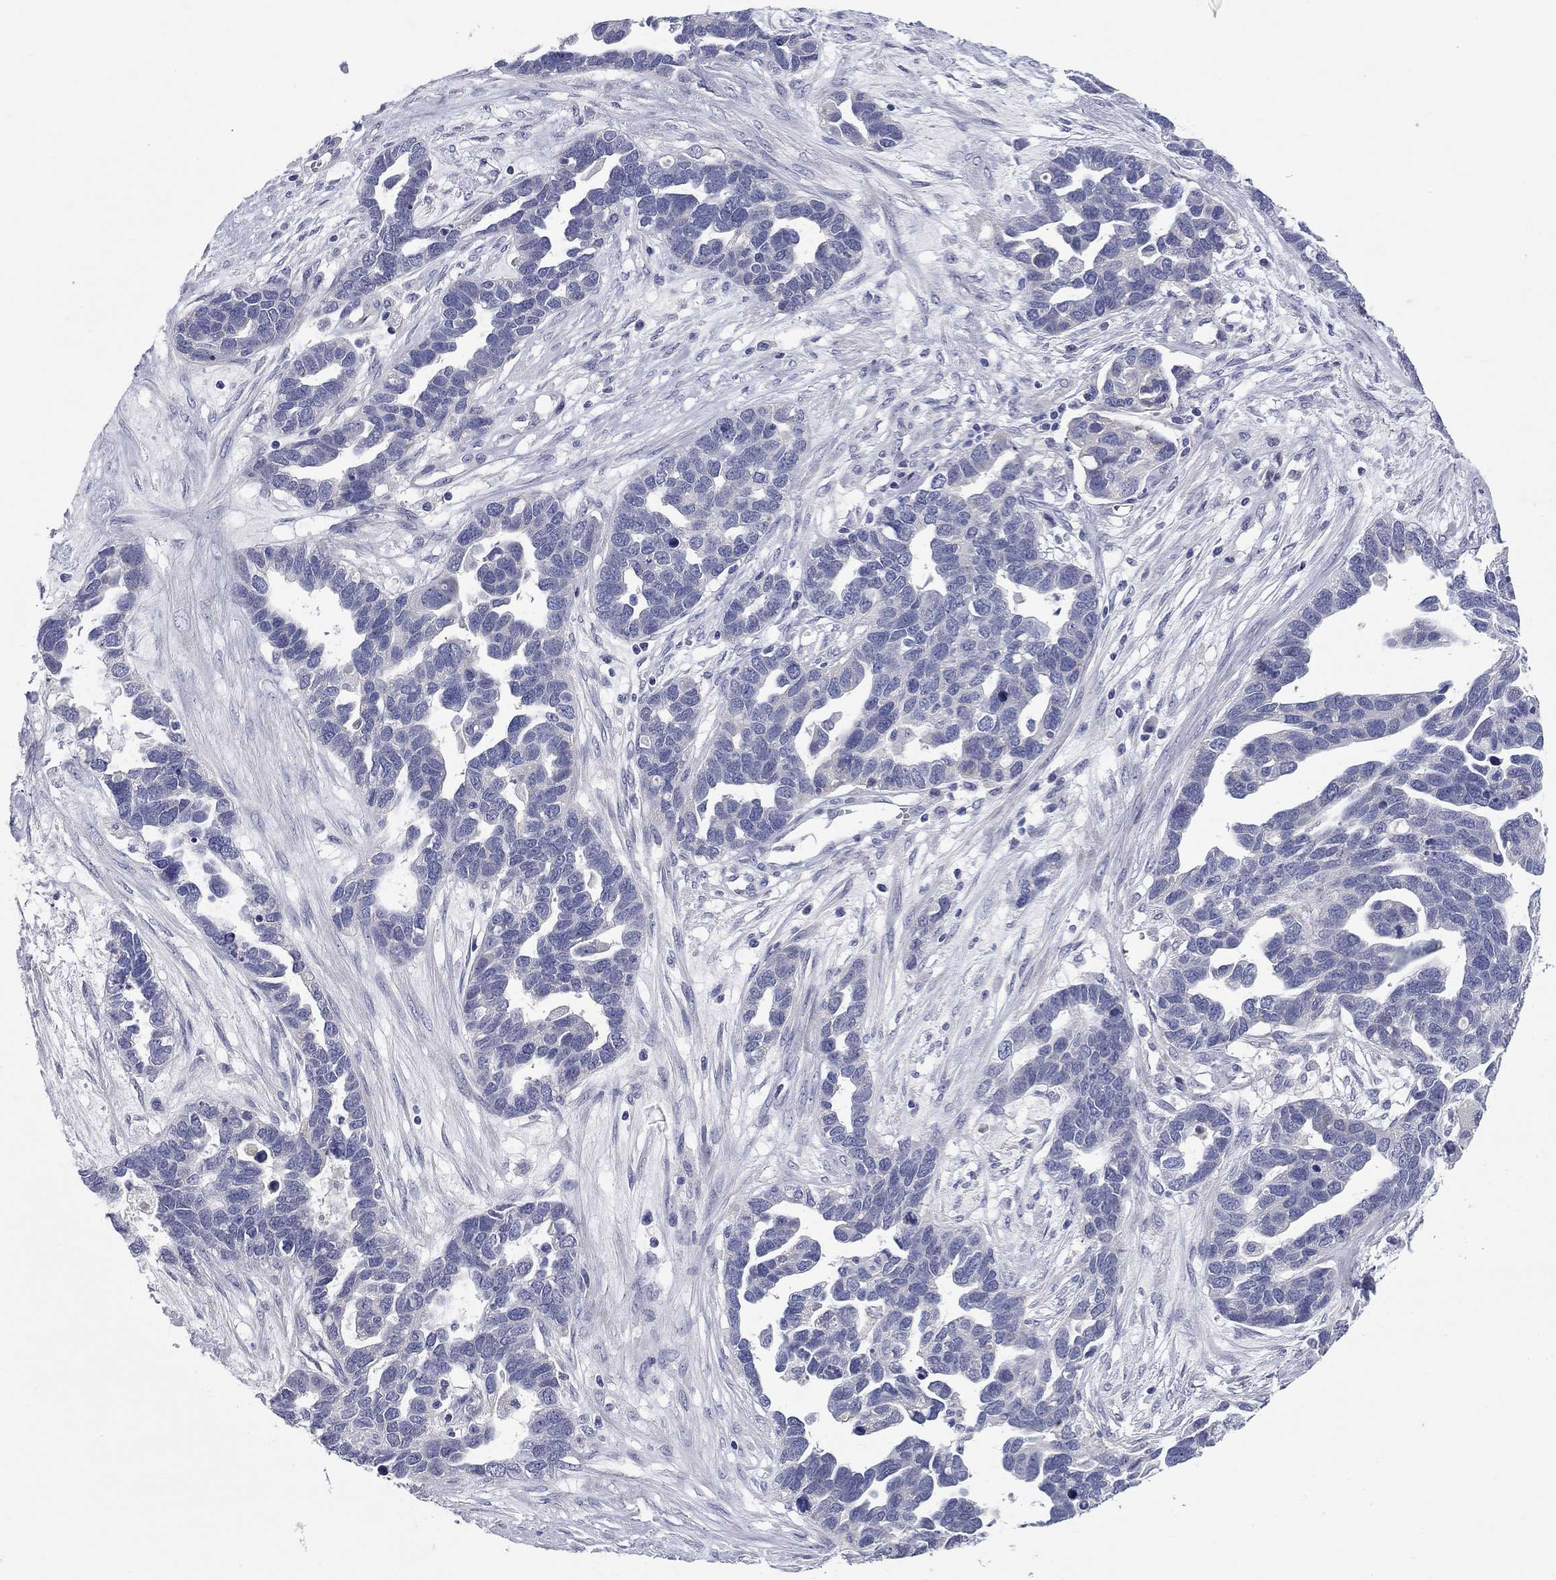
{"staining": {"intensity": "negative", "quantity": "none", "location": "none"}, "tissue": "ovarian cancer", "cell_type": "Tumor cells", "image_type": "cancer", "snomed": [{"axis": "morphology", "description": "Cystadenocarcinoma, serous, NOS"}, {"axis": "topography", "description": "Ovary"}], "caption": "Ovarian cancer was stained to show a protein in brown. There is no significant positivity in tumor cells.", "gene": "UNC119B", "patient": {"sex": "female", "age": 54}}